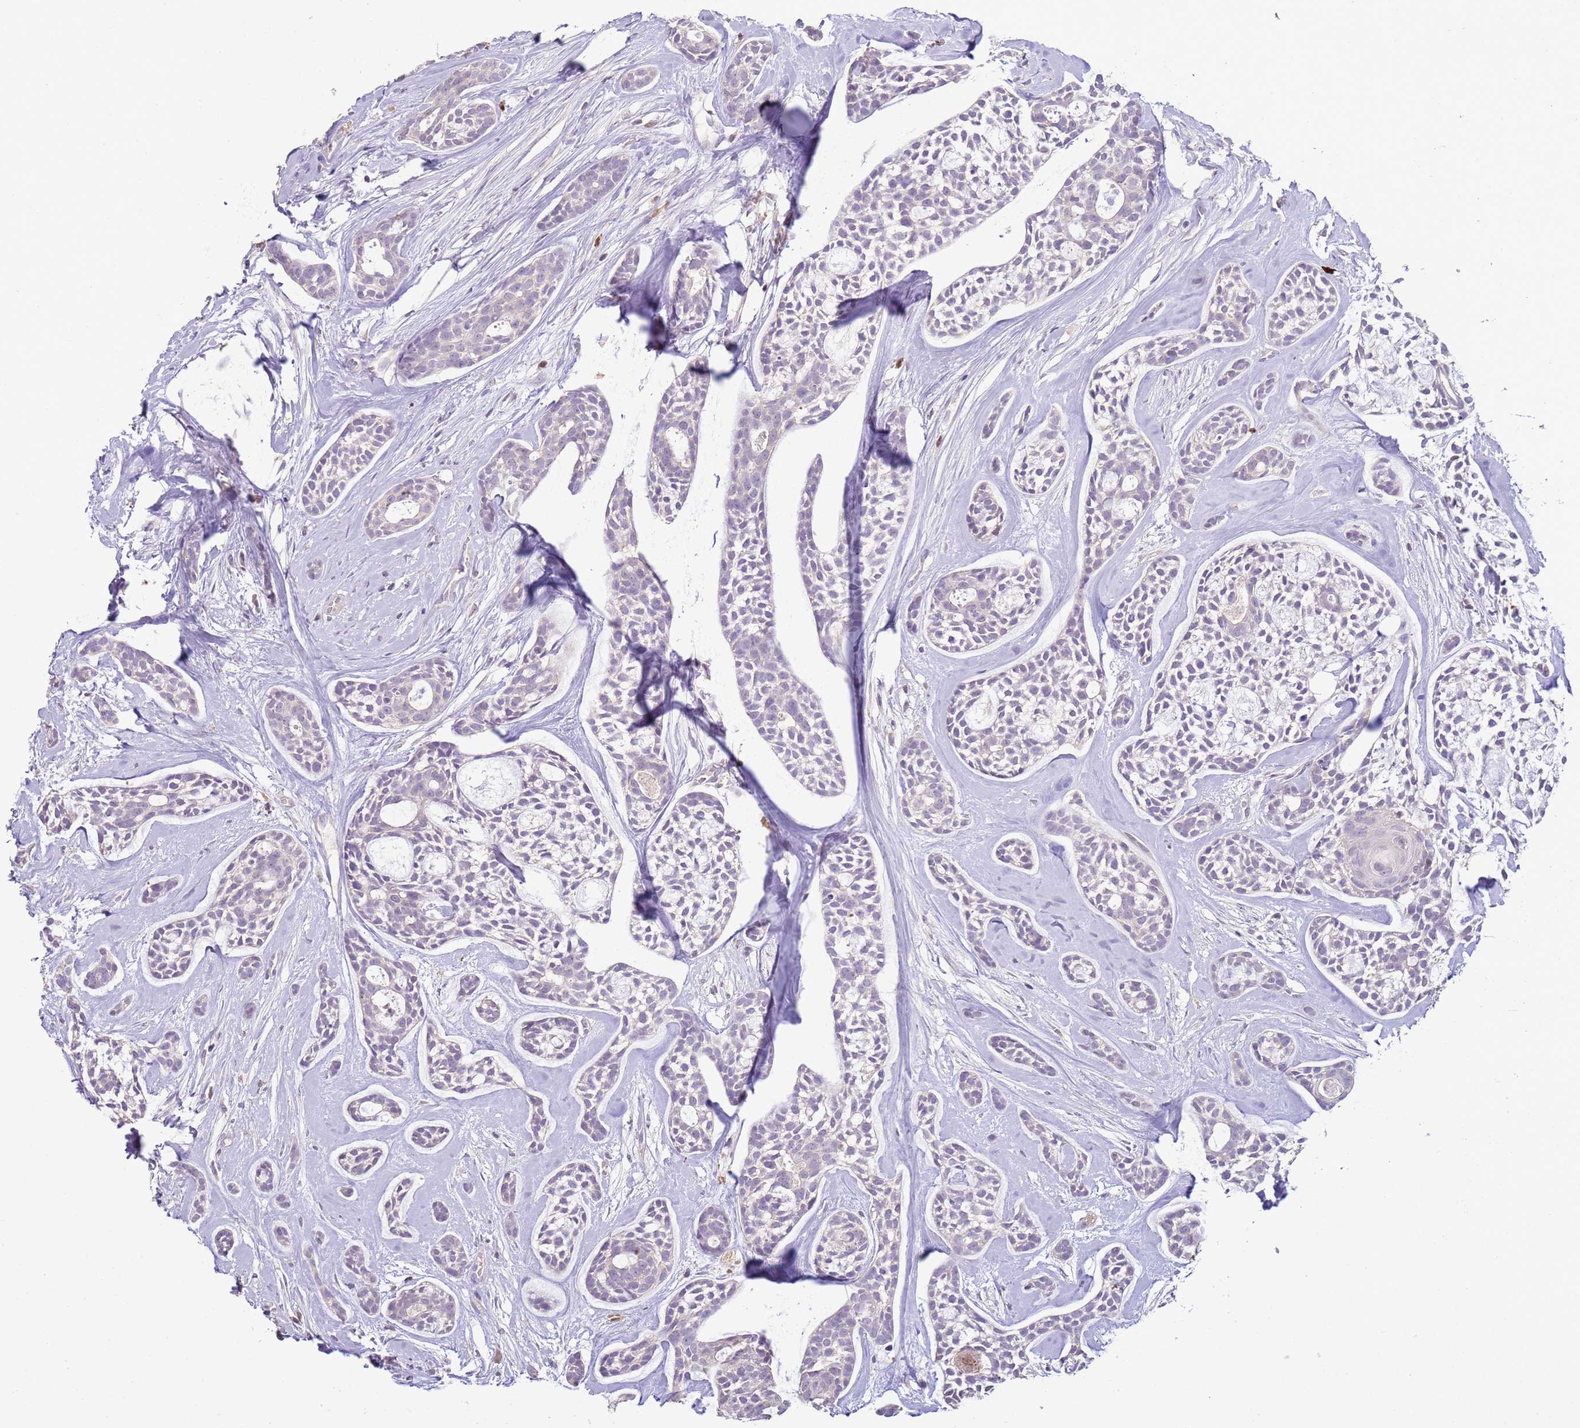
{"staining": {"intensity": "negative", "quantity": "none", "location": "none"}, "tissue": "head and neck cancer", "cell_type": "Tumor cells", "image_type": "cancer", "snomed": [{"axis": "morphology", "description": "Adenocarcinoma, NOS"}, {"axis": "topography", "description": "Subcutis"}, {"axis": "topography", "description": "Head-Neck"}], "caption": "An image of adenocarcinoma (head and neck) stained for a protein displays no brown staining in tumor cells.", "gene": "IL2RG", "patient": {"sex": "female", "age": 73}}